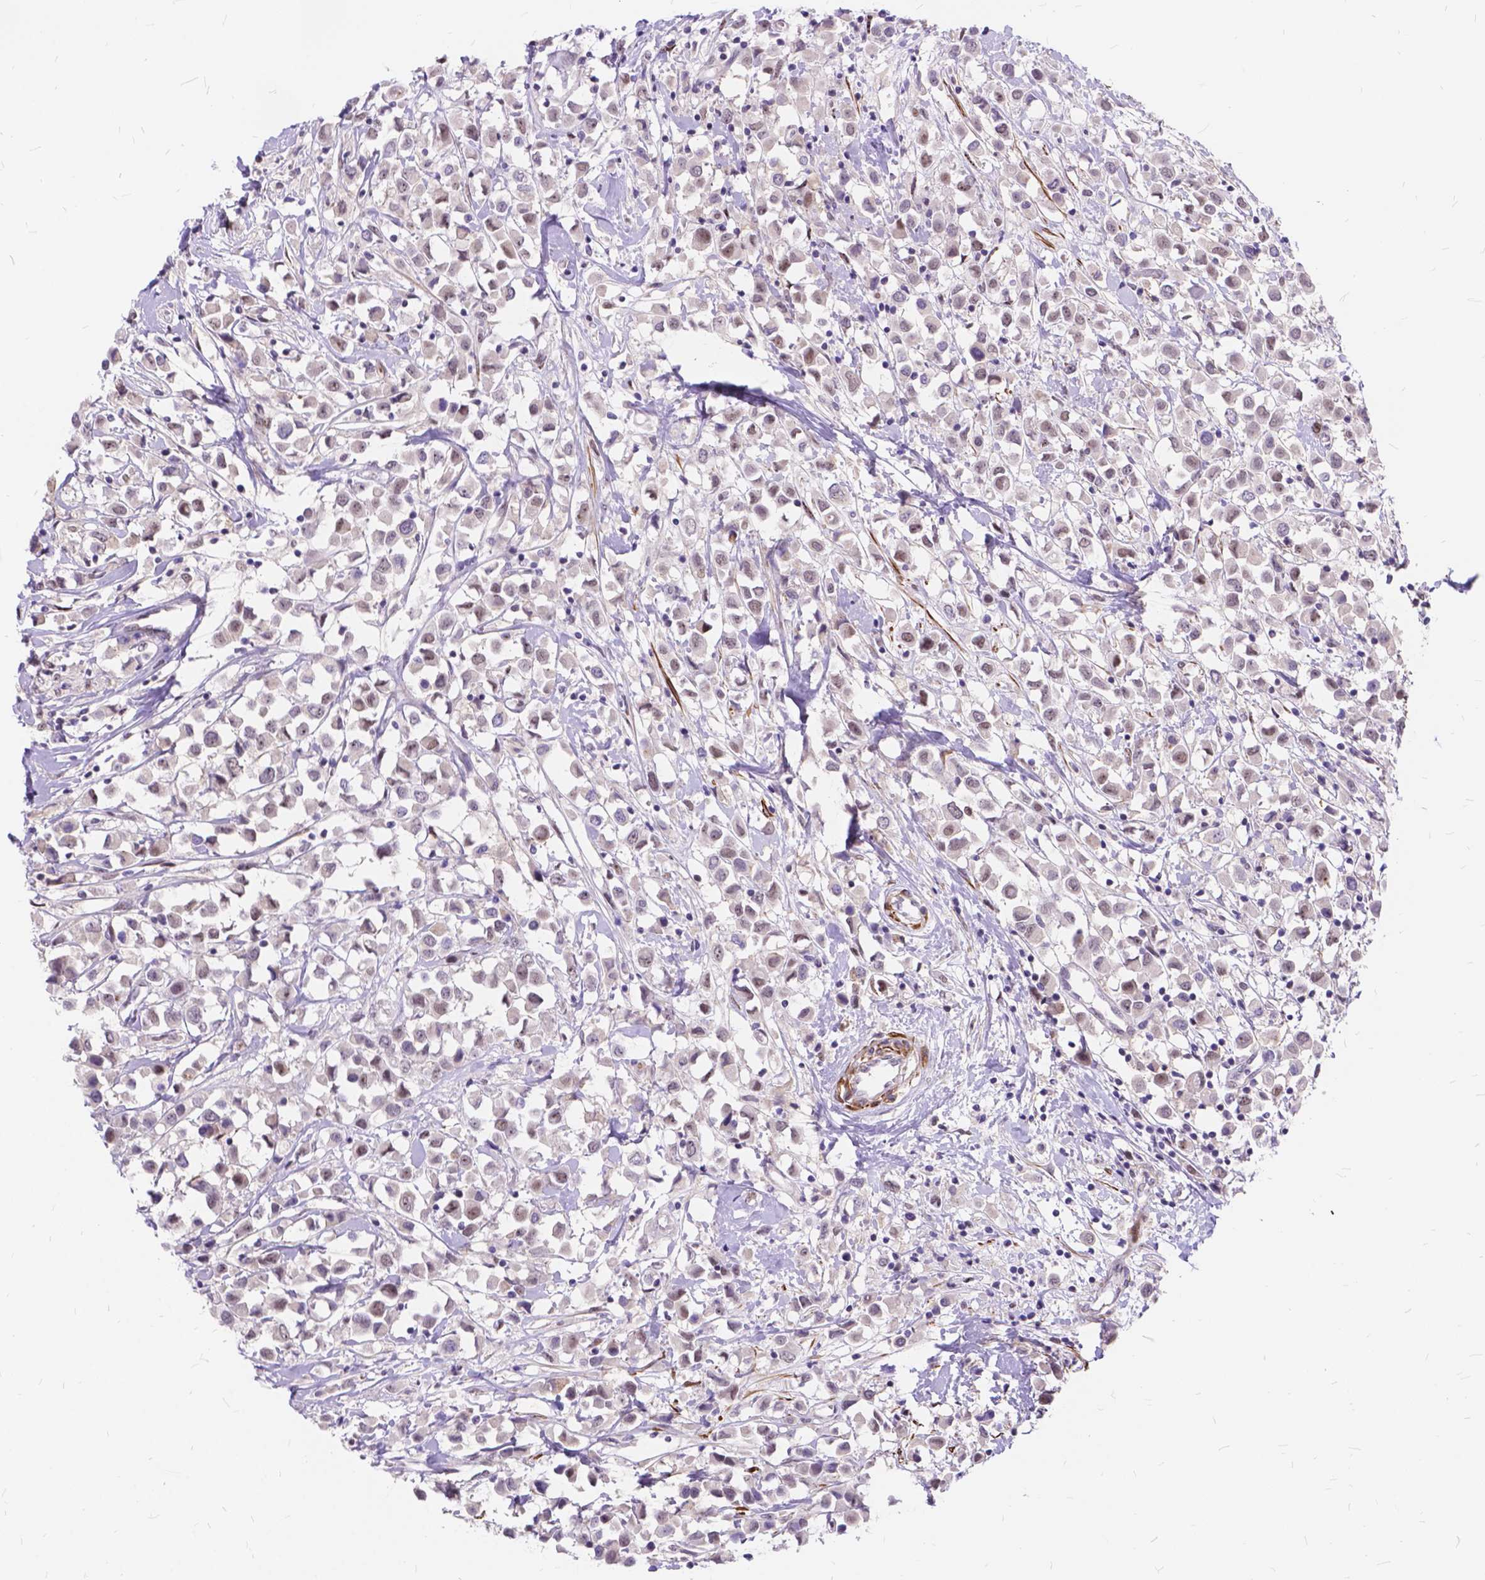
{"staining": {"intensity": "negative", "quantity": "none", "location": "none"}, "tissue": "breast cancer", "cell_type": "Tumor cells", "image_type": "cancer", "snomed": [{"axis": "morphology", "description": "Duct carcinoma"}, {"axis": "topography", "description": "Breast"}], "caption": "This is an immunohistochemistry photomicrograph of human intraductal carcinoma (breast). There is no positivity in tumor cells.", "gene": "MAN2C1", "patient": {"sex": "female", "age": 61}}